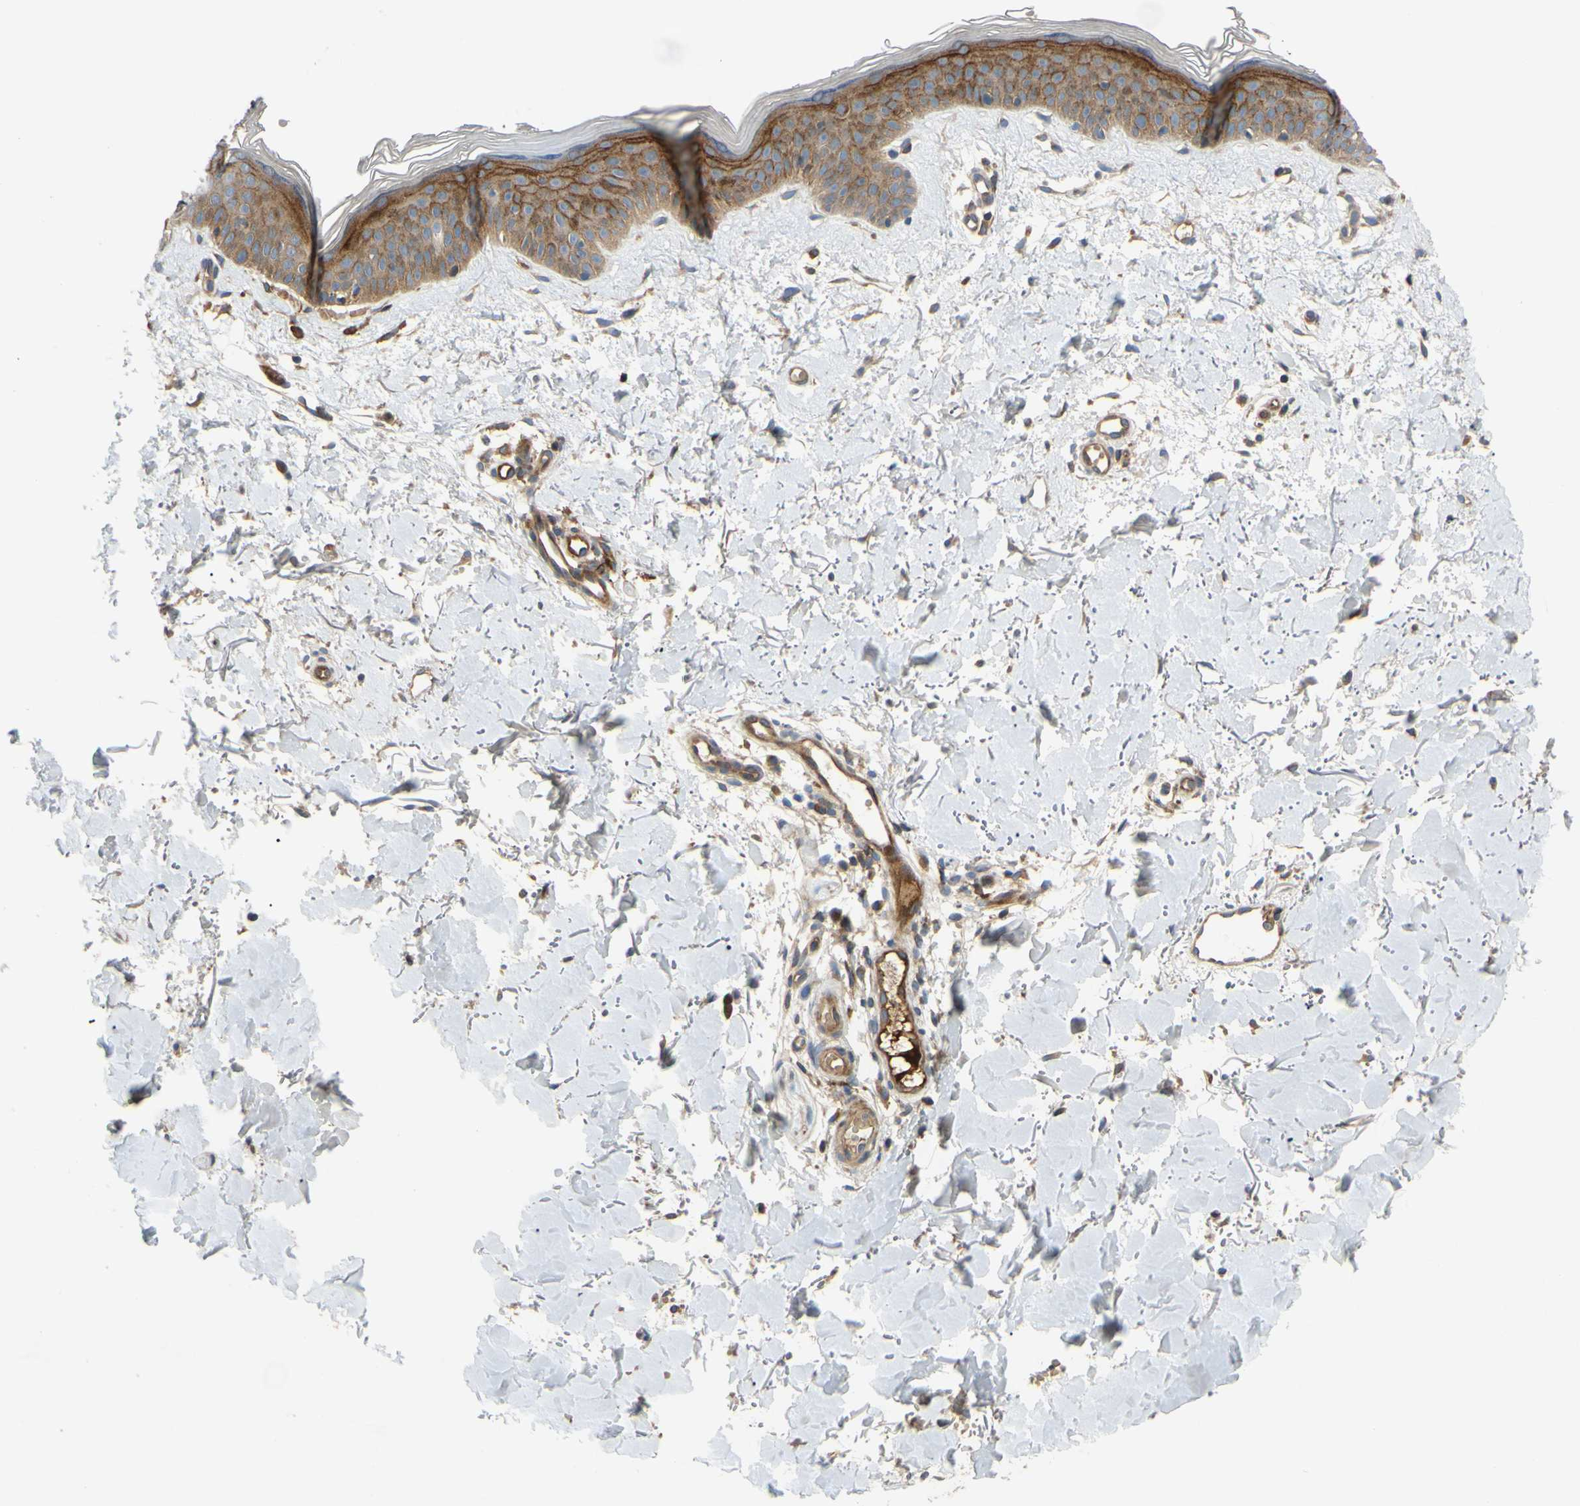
{"staining": {"intensity": "weak", "quantity": ">75%", "location": "cytoplasmic/membranous"}, "tissue": "skin", "cell_type": "Fibroblasts", "image_type": "normal", "snomed": [{"axis": "morphology", "description": "Normal tissue, NOS"}, {"axis": "topography", "description": "Skin"}], "caption": "High-power microscopy captured an IHC histopathology image of benign skin, revealing weak cytoplasmic/membranous expression in about >75% of fibroblasts. The protein is shown in brown color, while the nuclei are stained blue.", "gene": "SPTLC1", "patient": {"sex": "female", "age": 56}}